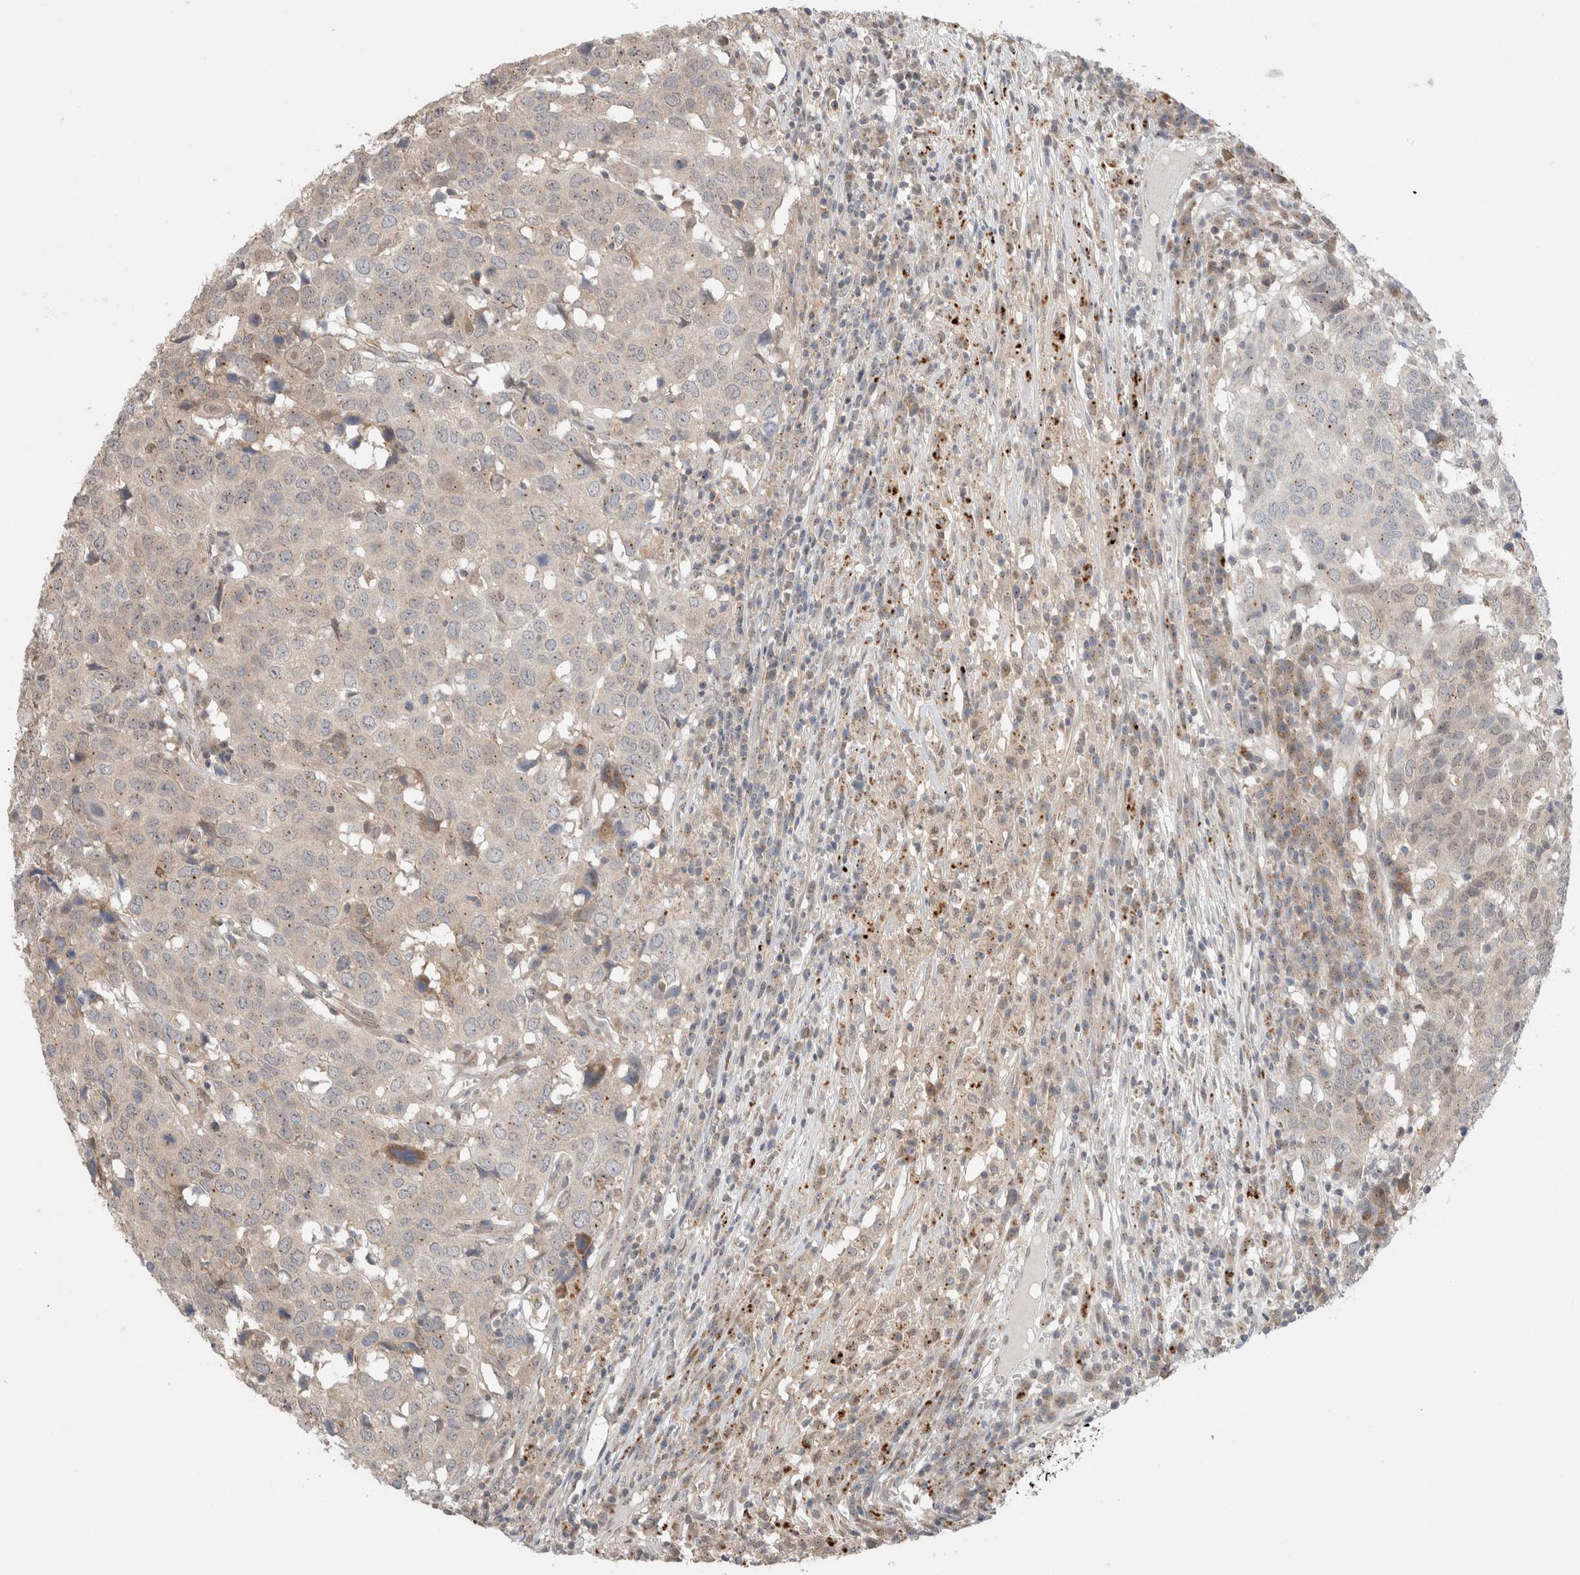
{"staining": {"intensity": "weak", "quantity": "<25%", "location": "cytoplasmic/membranous"}, "tissue": "head and neck cancer", "cell_type": "Tumor cells", "image_type": "cancer", "snomed": [{"axis": "morphology", "description": "Squamous cell carcinoma, NOS"}, {"axis": "topography", "description": "Head-Neck"}], "caption": "Tumor cells show no significant protein expression in squamous cell carcinoma (head and neck). (Immunohistochemistry (ihc), brightfield microscopy, high magnification).", "gene": "SLC29A1", "patient": {"sex": "male", "age": 66}}